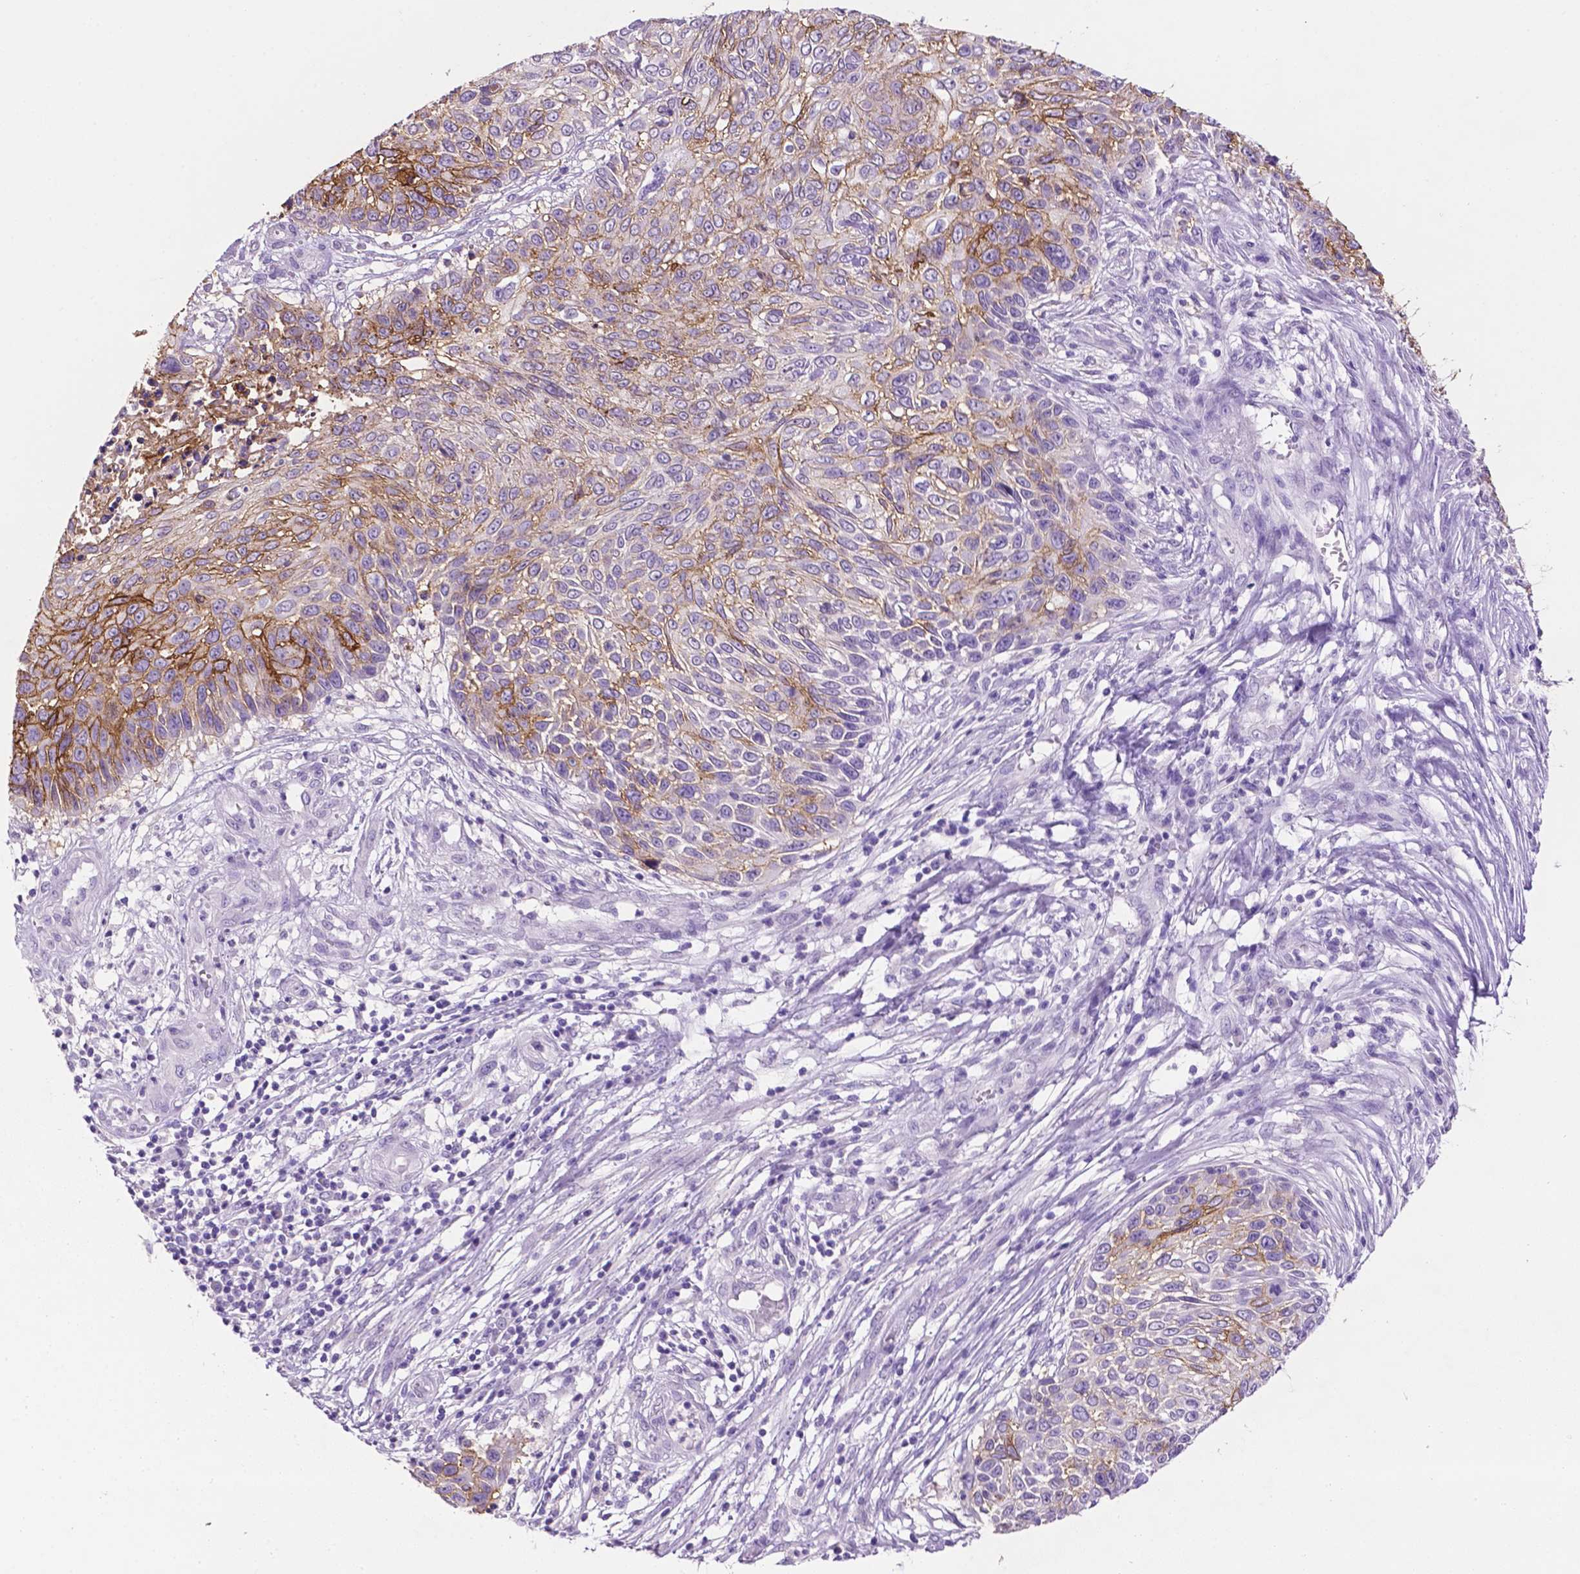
{"staining": {"intensity": "strong", "quantity": "<25%", "location": "cytoplasmic/membranous"}, "tissue": "skin cancer", "cell_type": "Tumor cells", "image_type": "cancer", "snomed": [{"axis": "morphology", "description": "Squamous cell carcinoma, NOS"}, {"axis": "topography", "description": "Skin"}], "caption": "A medium amount of strong cytoplasmic/membranous positivity is identified in about <25% of tumor cells in skin cancer tissue.", "gene": "TACSTD2", "patient": {"sex": "male", "age": 92}}